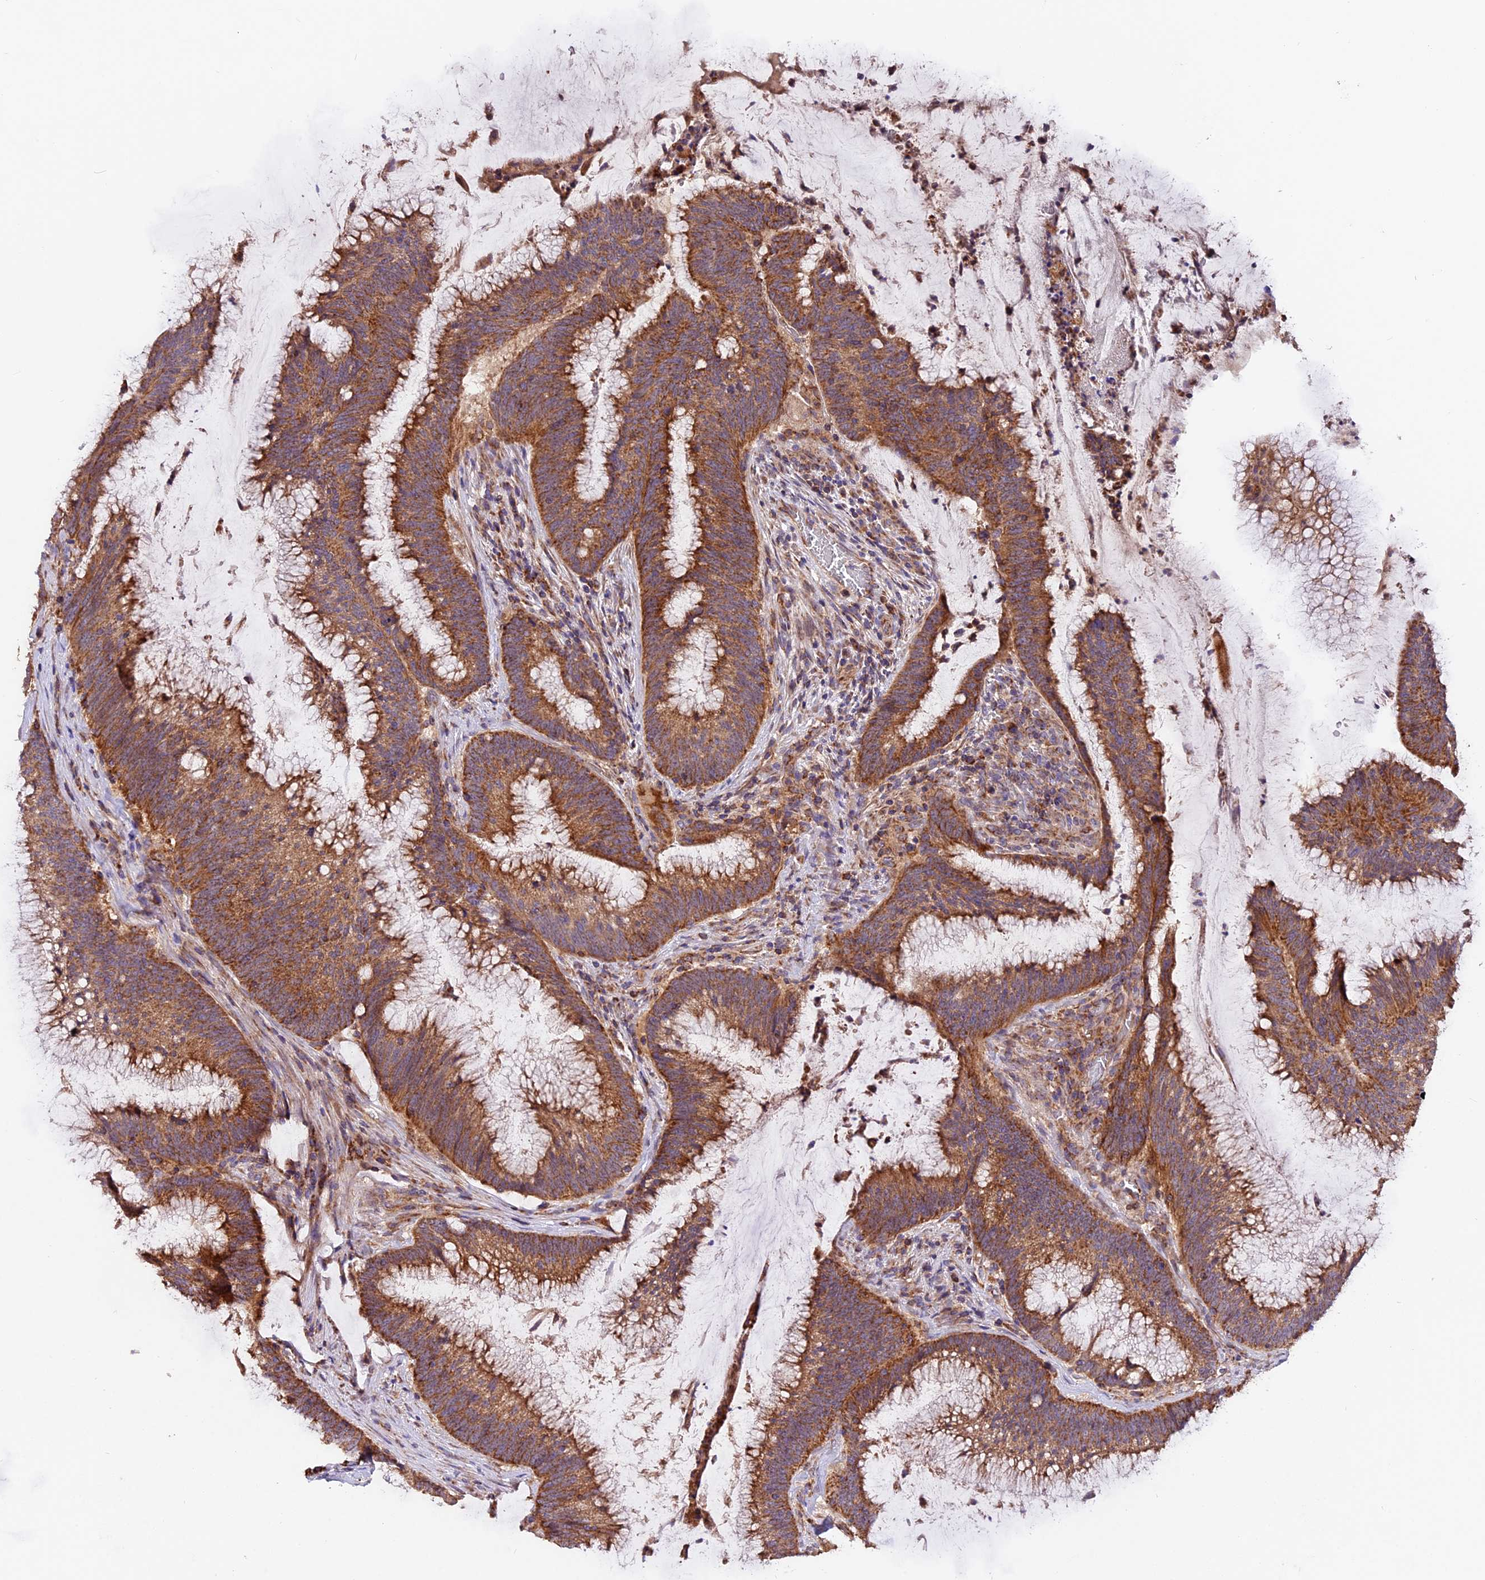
{"staining": {"intensity": "moderate", "quantity": ">75%", "location": "cytoplasmic/membranous"}, "tissue": "colorectal cancer", "cell_type": "Tumor cells", "image_type": "cancer", "snomed": [{"axis": "morphology", "description": "Adenocarcinoma, NOS"}, {"axis": "topography", "description": "Rectum"}], "caption": "DAB (3,3'-diaminobenzidine) immunohistochemical staining of human colorectal cancer (adenocarcinoma) reveals moderate cytoplasmic/membranous protein expression in approximately >75% of tumor cells. (brown staining indicates protein expression, while blue staining denotes nuclei).", "gene": "NDUFA8", "patient": {"sex": "female", "age": 77}}